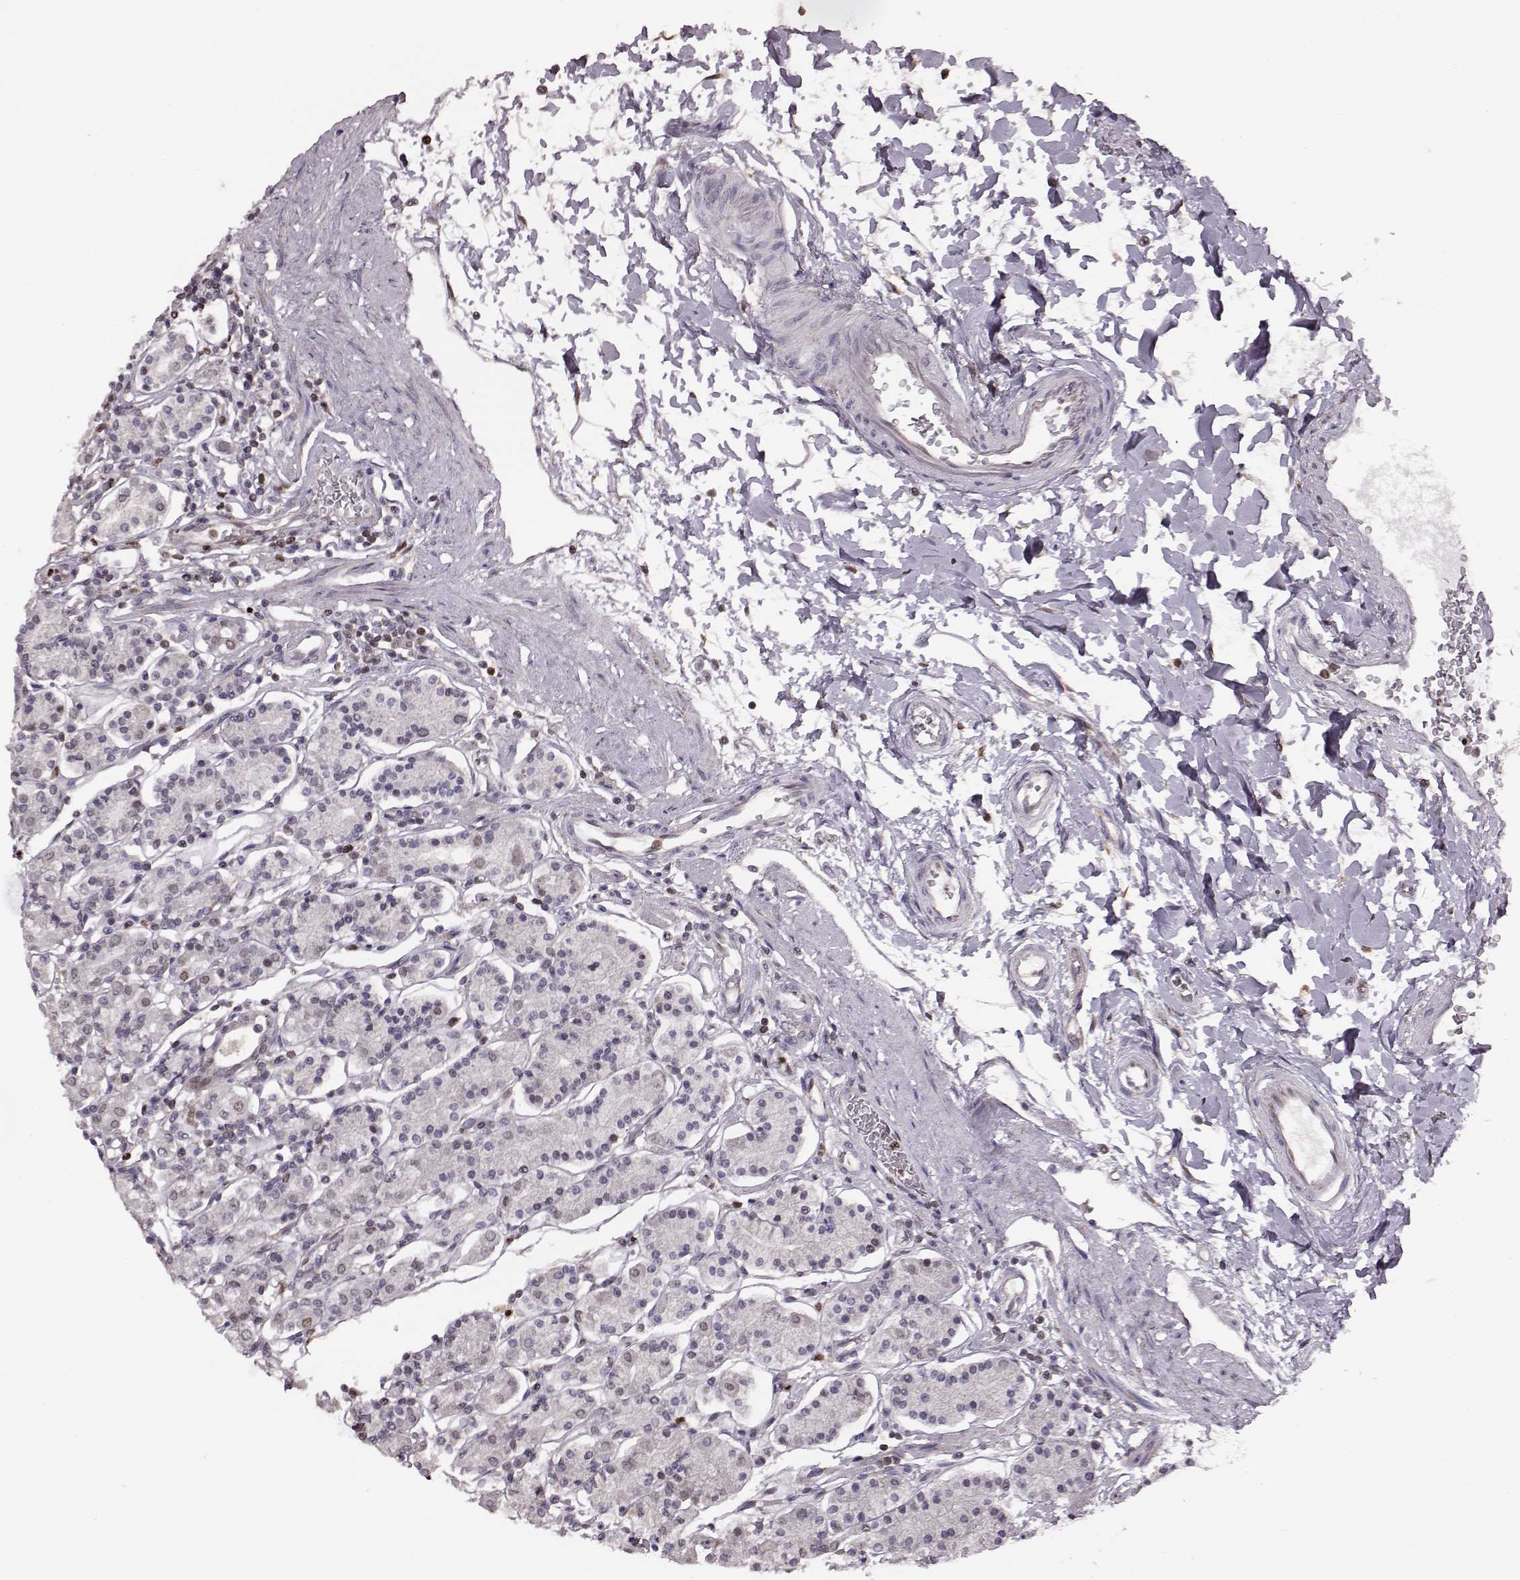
{"staining": {"intensity": "negative", "quantity": "none", "location": "none"}, "tissue": "stomach", "cell_type": "Glandular cells", "image_type": "normal", "snomed": [{"axis": "morphology", "description": "Normal tissue, NOS"}, {"axis": "topography", "description": "Stomach, upper"}, {"axis": "topography", "description": "Stomach"}], "caption": "The histopathology image reveals no staining of glandular cells in normal stomach.", "gene": "KLF6", "patient": {"sex": "male", "age": 62}}